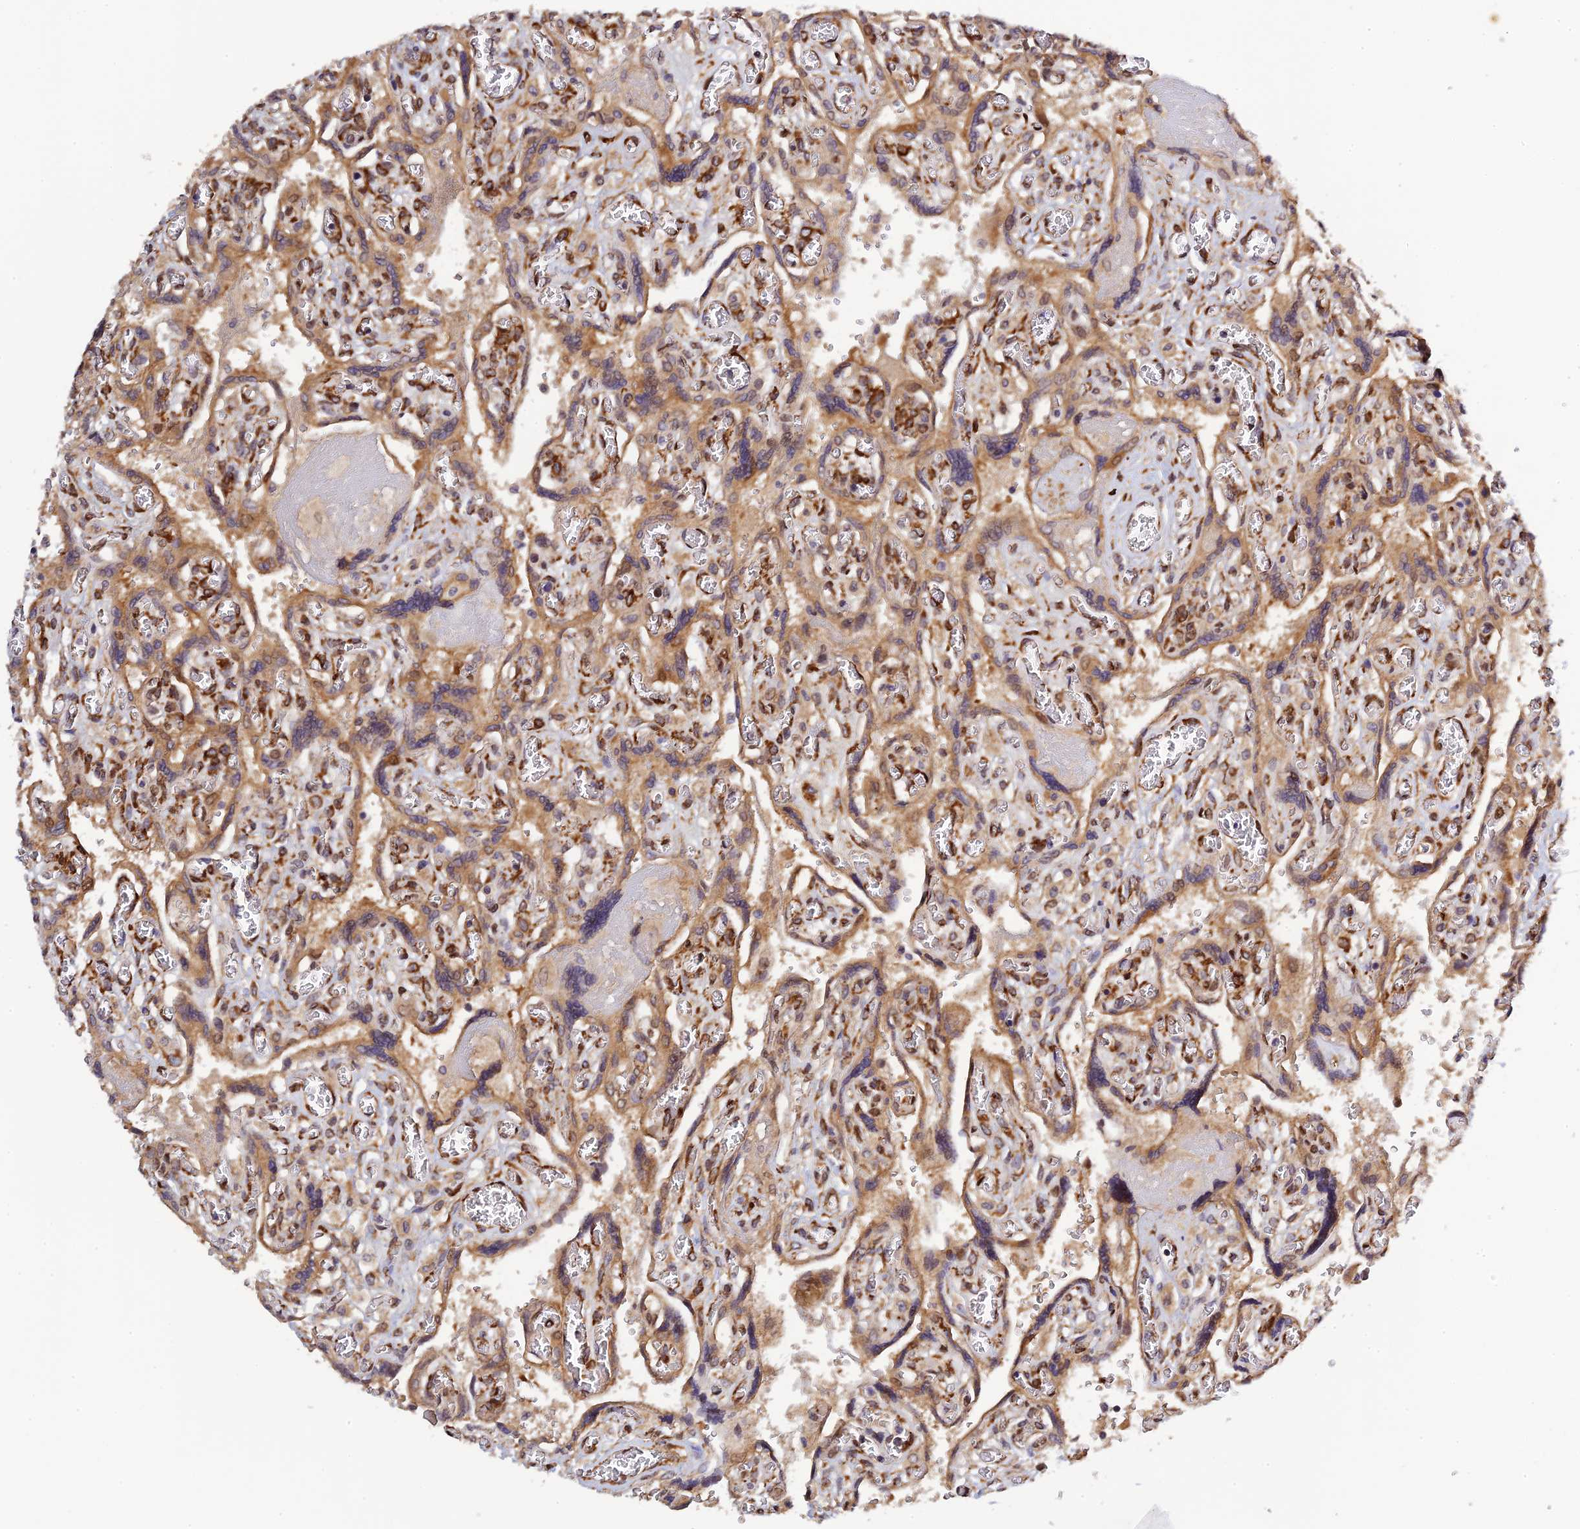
{"staining": {"intensity": "moderate", "quantity": ">75%", "location": "cytoplasmic/membranous"}, "tissue": "placenta", "cell_type": "Trophoblastic cells", "image_type": "normal", "snomed": [{"axis": "morphology", "description": "Normal tissue, NOS"}, {"axis": "topography", "description": "Placenta"}], "caption": "Trophoblastic cells exhibit medium levels of moderate cytoplasmic/membranous expression in approximately >75% of cells in benign human placenta. Nuclei are stained in blue.", "gene": "P3H3", "patient": {"sex": "female", "age": 39}}